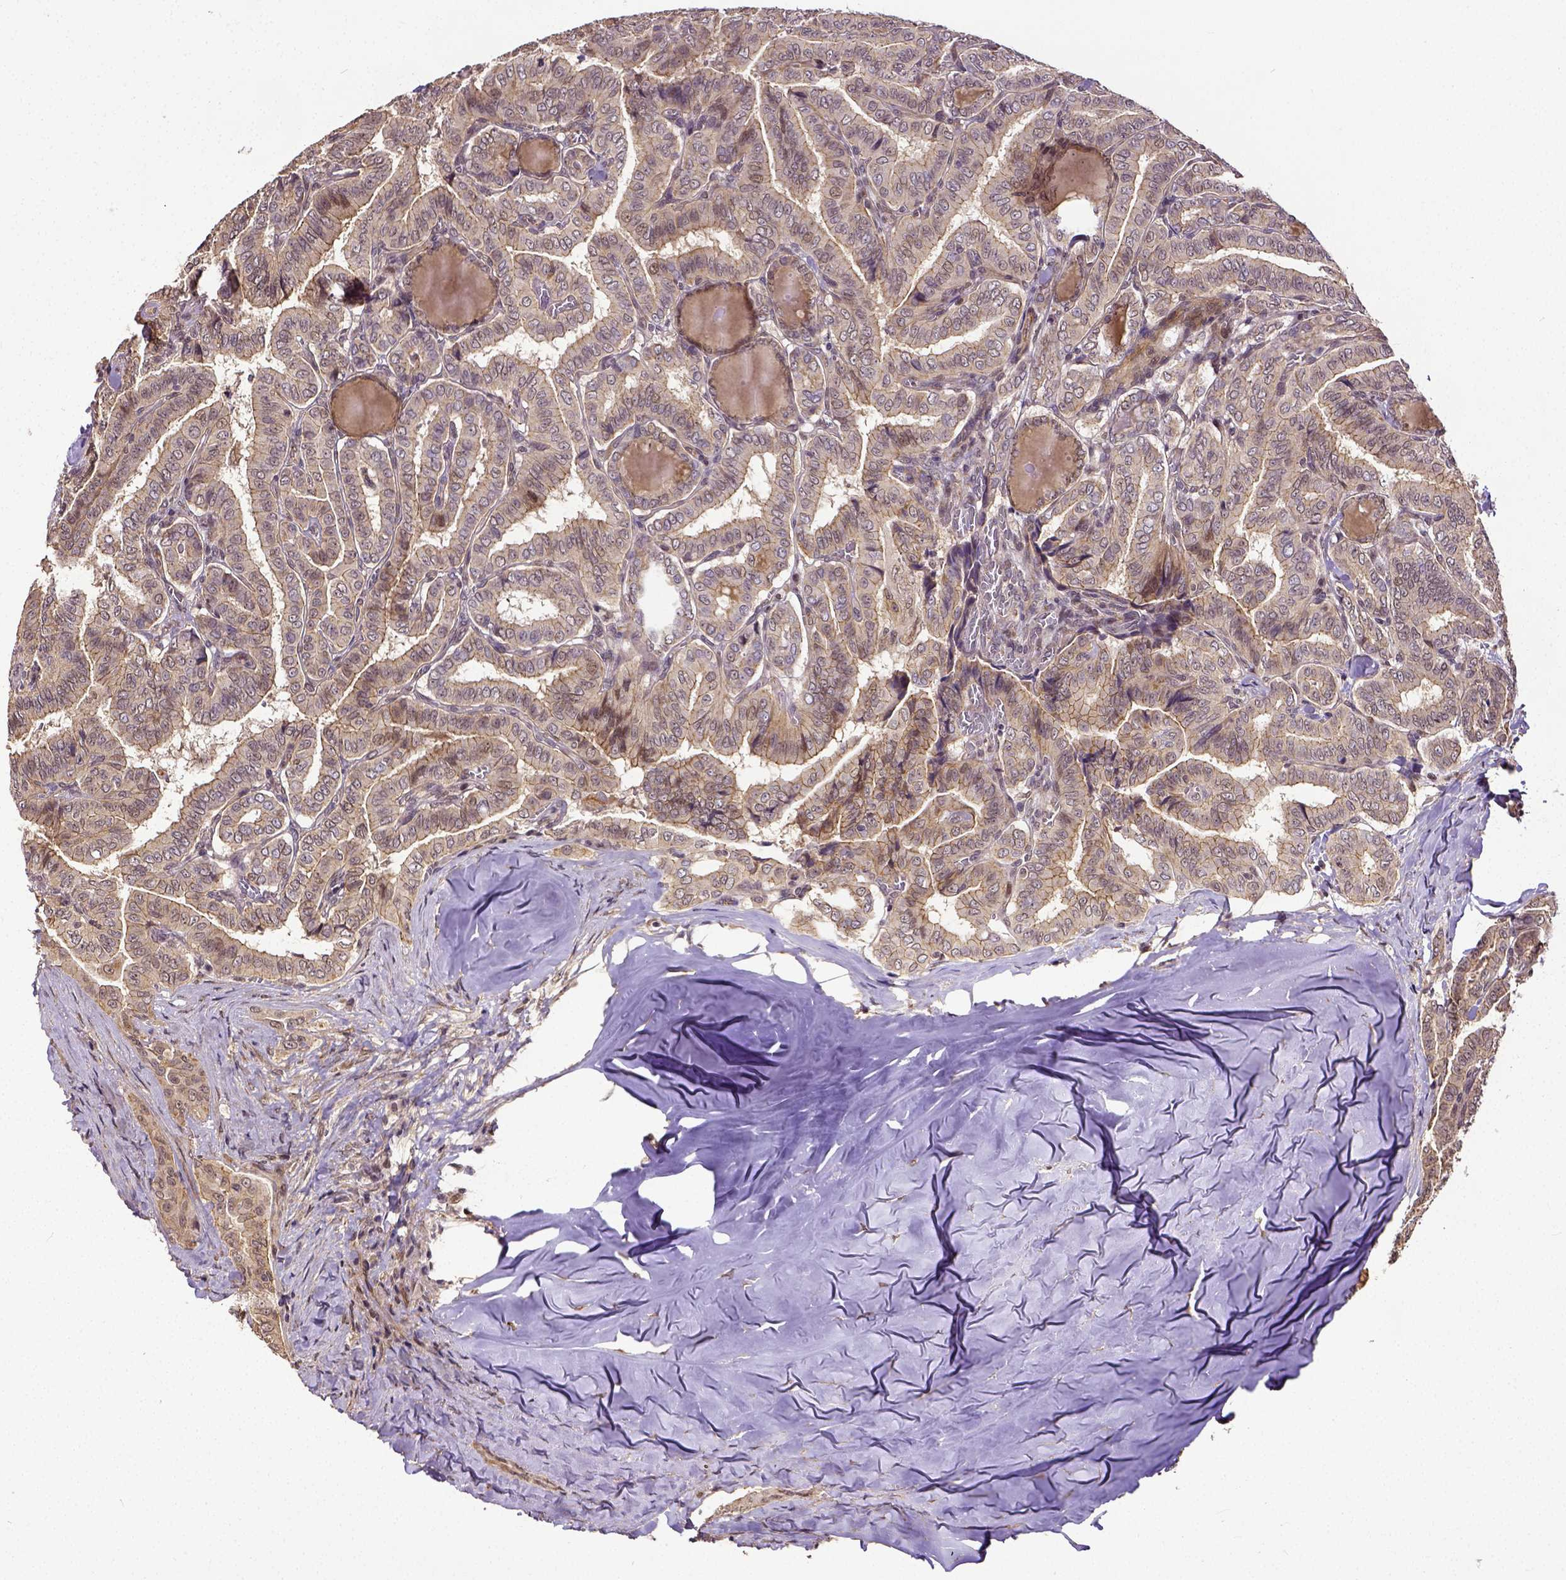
{"staining": {"intensity": "weak", "quantity": ">75%", "location": "cytoplasmic/membranous"}, "tissue": "thyroid cancer", "cell_type": "Tumor cells", "image_type": "cancer", "snomed": [{"axis": "morphology", "description": "Papillary adenocarcinoma, NOS"}, {"axis": "morphology", "description": "Papillary adenoma metastatic"}, {"axis": "topography", "description": "Thyroid gland"}], "caption": "Immunohistochemistry (IHC) of human thyroid cancer reveals low levels of weak cytoplasmic/membranous staining in about >75% of tumor cells.", "gene": "DICER1", "patient": {"sex": "female", "age": 50}}